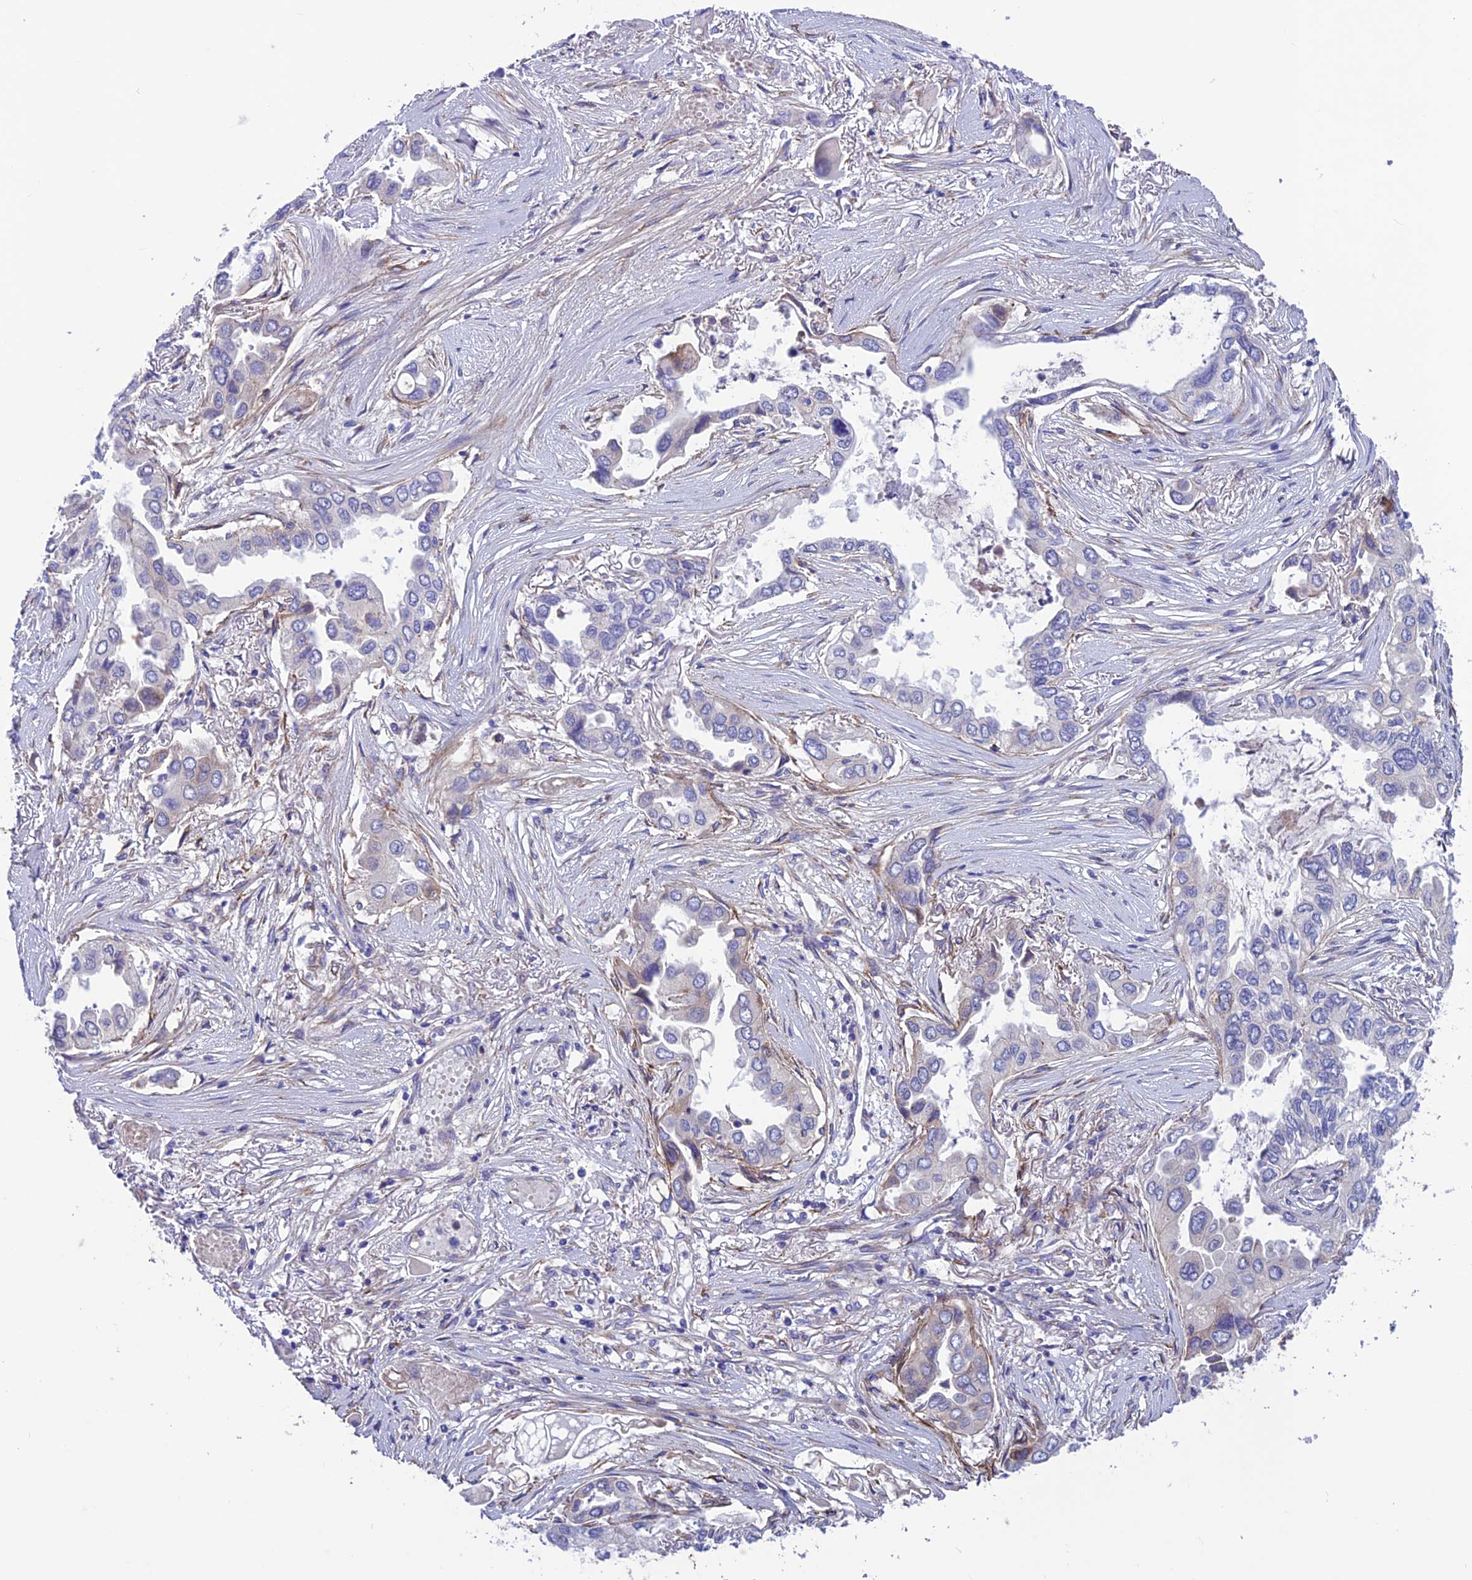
{"staining": {"intensity": "negative", "quantity": "none", "location": "none"}, "tissue": "lung cancer", "cell_type": "Tumor cells", "image_type": "cancer", "snomed": [{"axis": "morphology", "description": "Adenocarcinoma, NOS"}, {"axis": "topography", "description": "Lung"}], "caption": "This is a photomicrograph of IHC staining of lung cancer (adenocarcinoma), which shows no staining in tumor cells.", "gene": "VPS16", "patient": {"sex": "female", "age": 76}}